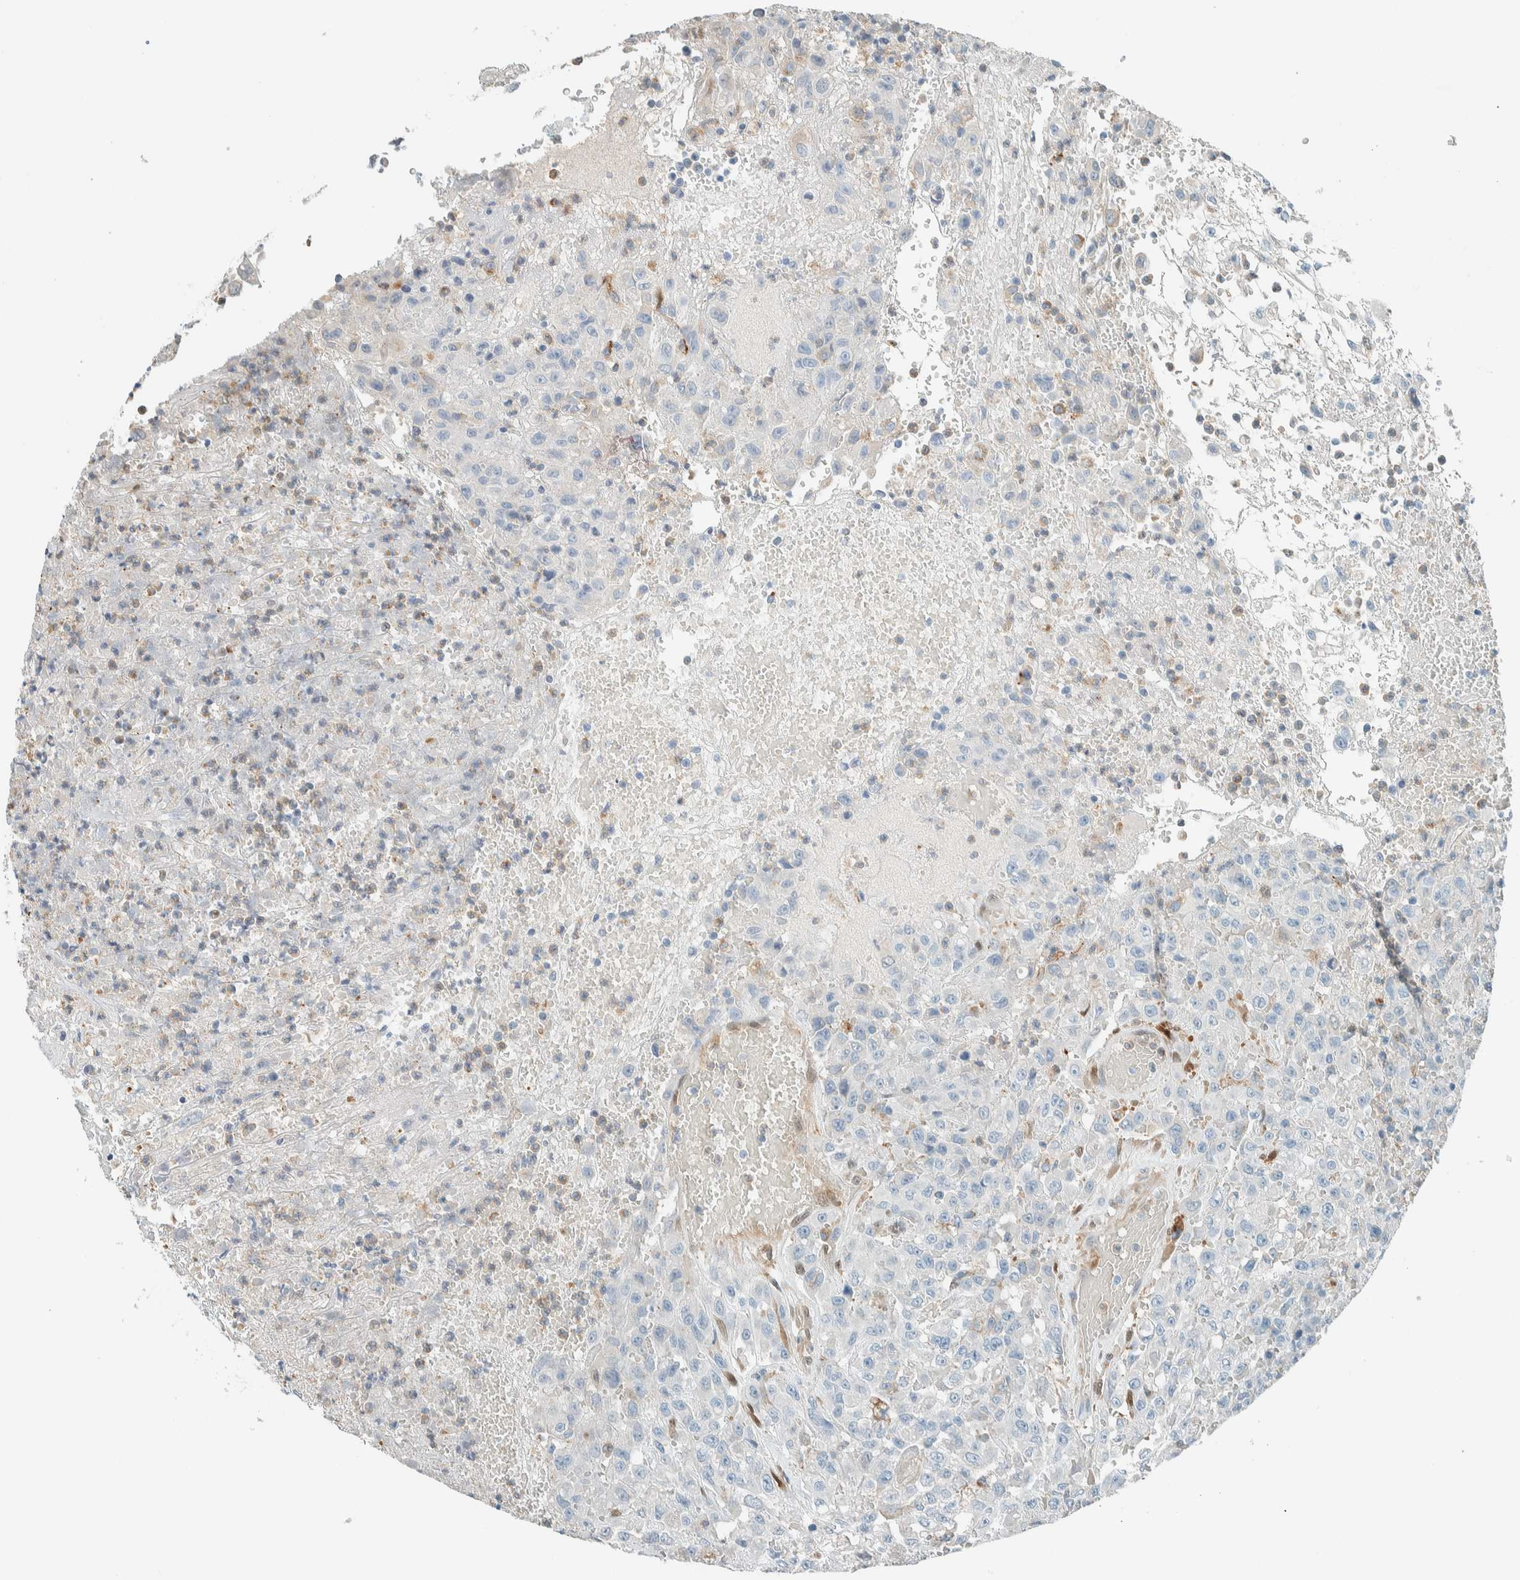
{"staining": {"intensity": "negative", "quantity": "none", "location": "none"}, "tissue": "urothelial cancer", "cell_type": "Tumor cells", "image_type": "cancer", "snomed": [{"axis": "morphology", "description": "Urothelial carcinoma, High grade"}, {"axis": "topography", "description": "Urinary bladder"}], "caption": "Tumor cells are negative for brown protein staining in urothelial cancer.", "gene": "NXN", "patient": {"sex": "male", "age": 46}}